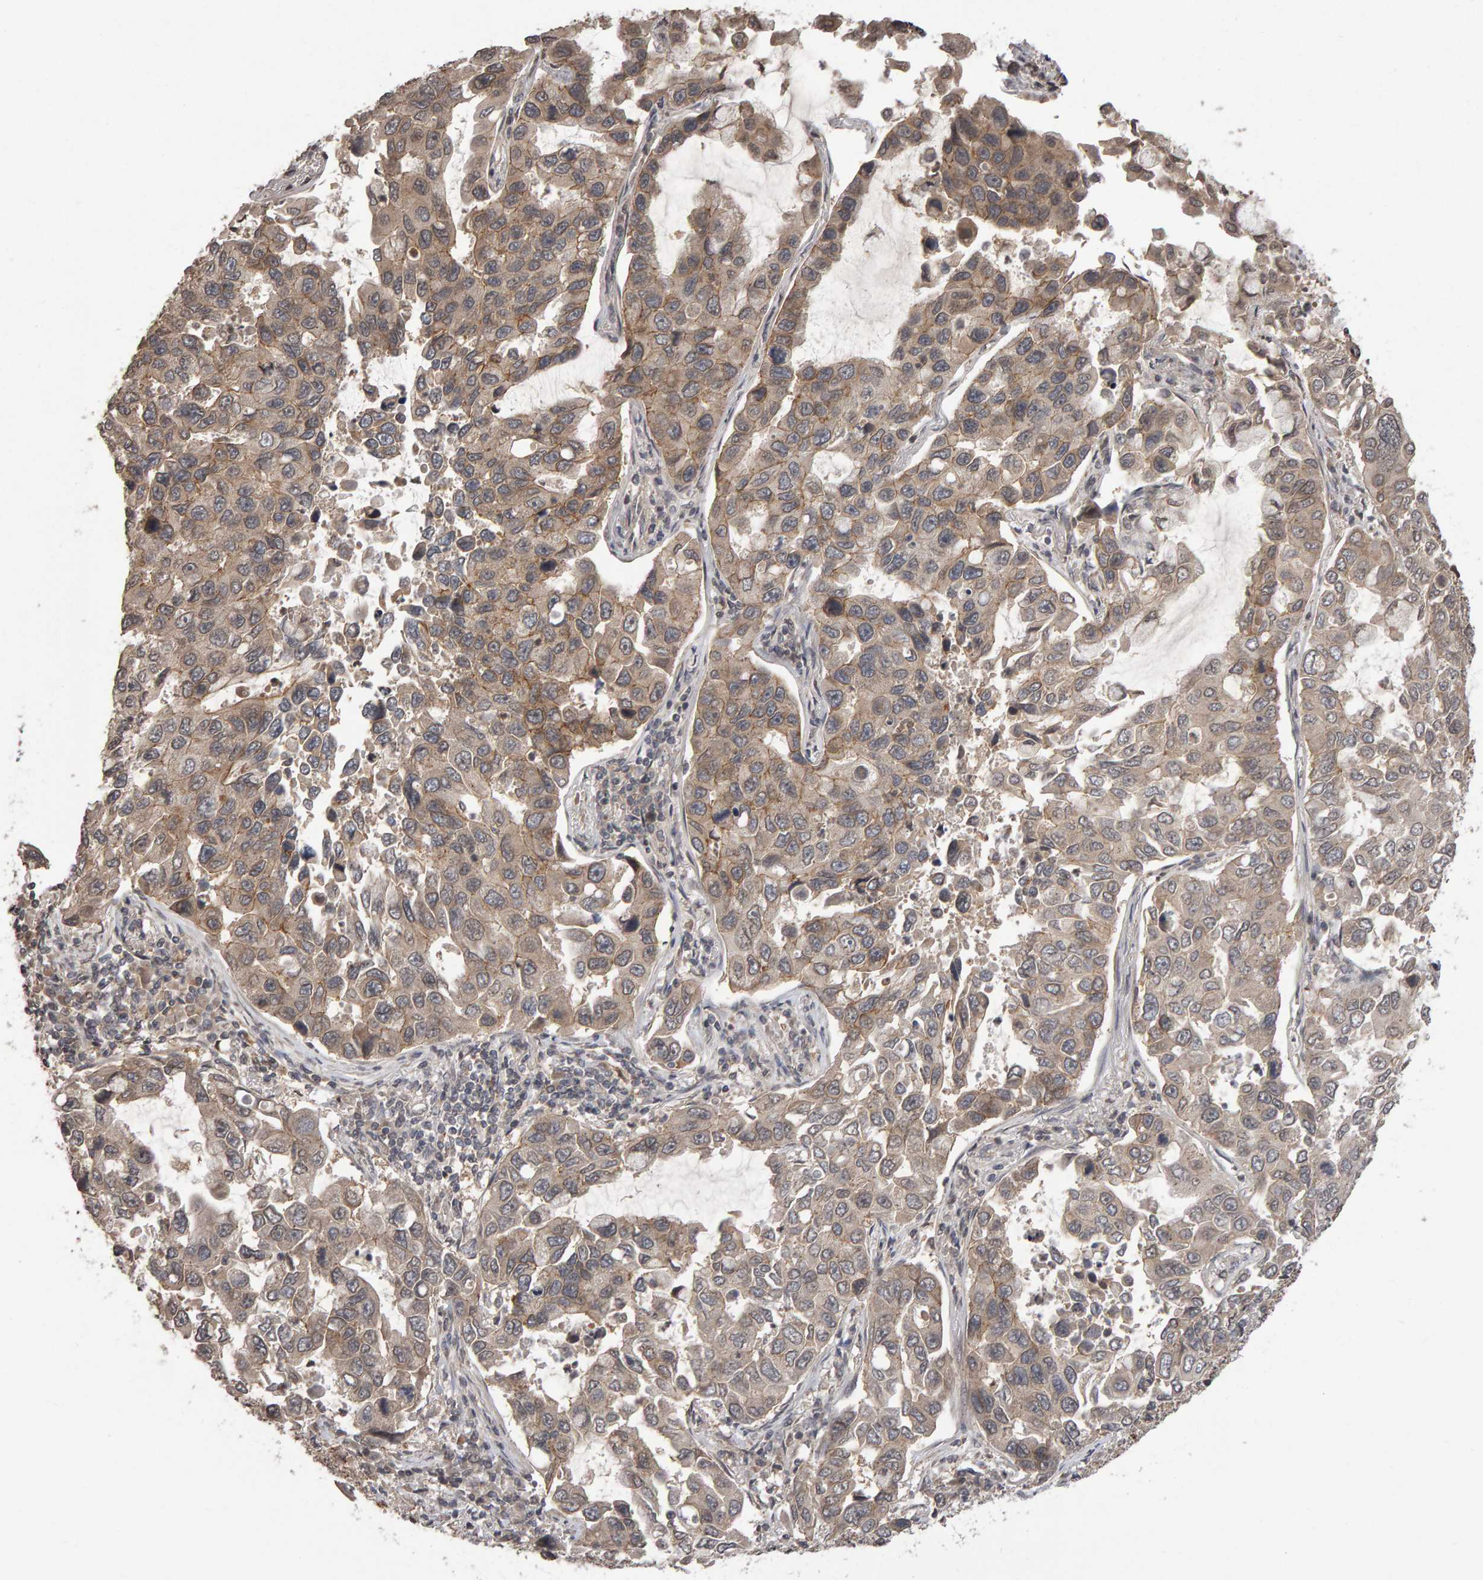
{"staining": {"intensity": "moderate", "quantity": ">75%", "location": "cytoplasmic/membranous"}, "tissue": "lung cancer", "cell_type": "Tumor cells", "image_type": "cancer", "snomed": [{"axis": "morphology", "description": "Adenocarcinoma, NOS"}, {"axis": "topography", "description": "Lung"}], "caption": "The image demonstrates immunohistochemical staining of lung adenocarcinoma. There is moderate cytoplasmic/membranous expression is seen in approximately >75% of tumor cells.", "gene": "SCRIB", "patient": {"sex": "male", "age": 64}}